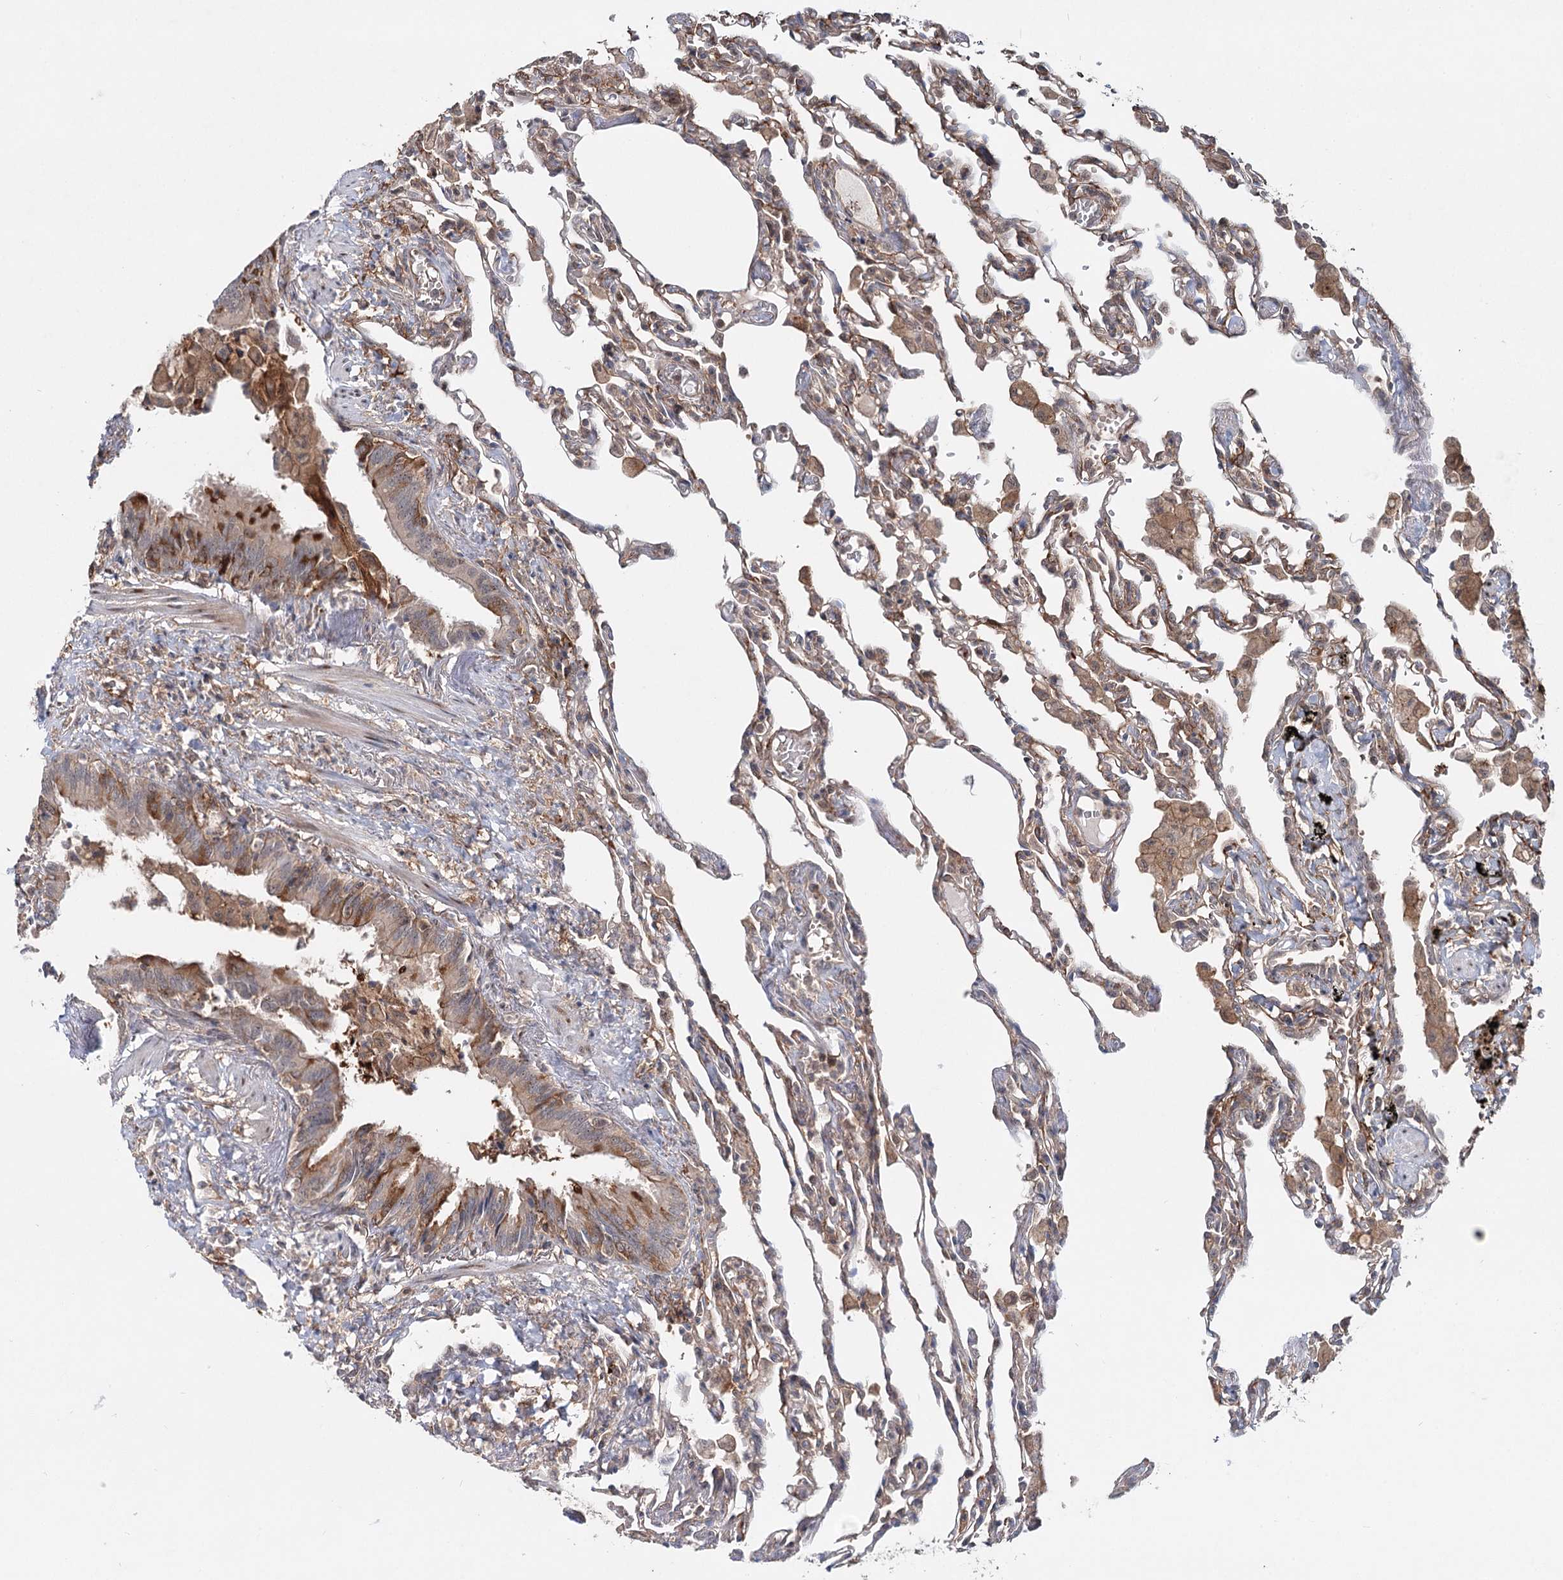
{"staining": {"intensity": "weak", "quantity": "25%-75%", "location": "cytoplasmic/membranous"}, "tissue": "lung", "cell_type": "Alveolar cells", "image_type": "normal", "snomed": [{"axis": "morphology", "description": "Normal tissue, NOS"}, {"axis": "topography", "description": "Bronchus"}, {"axis": "topography", "description": "Lung"}], "caption": "The photomicrograph shows immunohistochemical staining of normal lung. There is weak cytoplasmic/membranous expression is identified in approximately 25%-75% of alveolar cells. (brown staining indicates protein expression, while blue staining denotes nuclei).", "gene": "WDR44", "patient": {"sex": "female", "age": 49}}